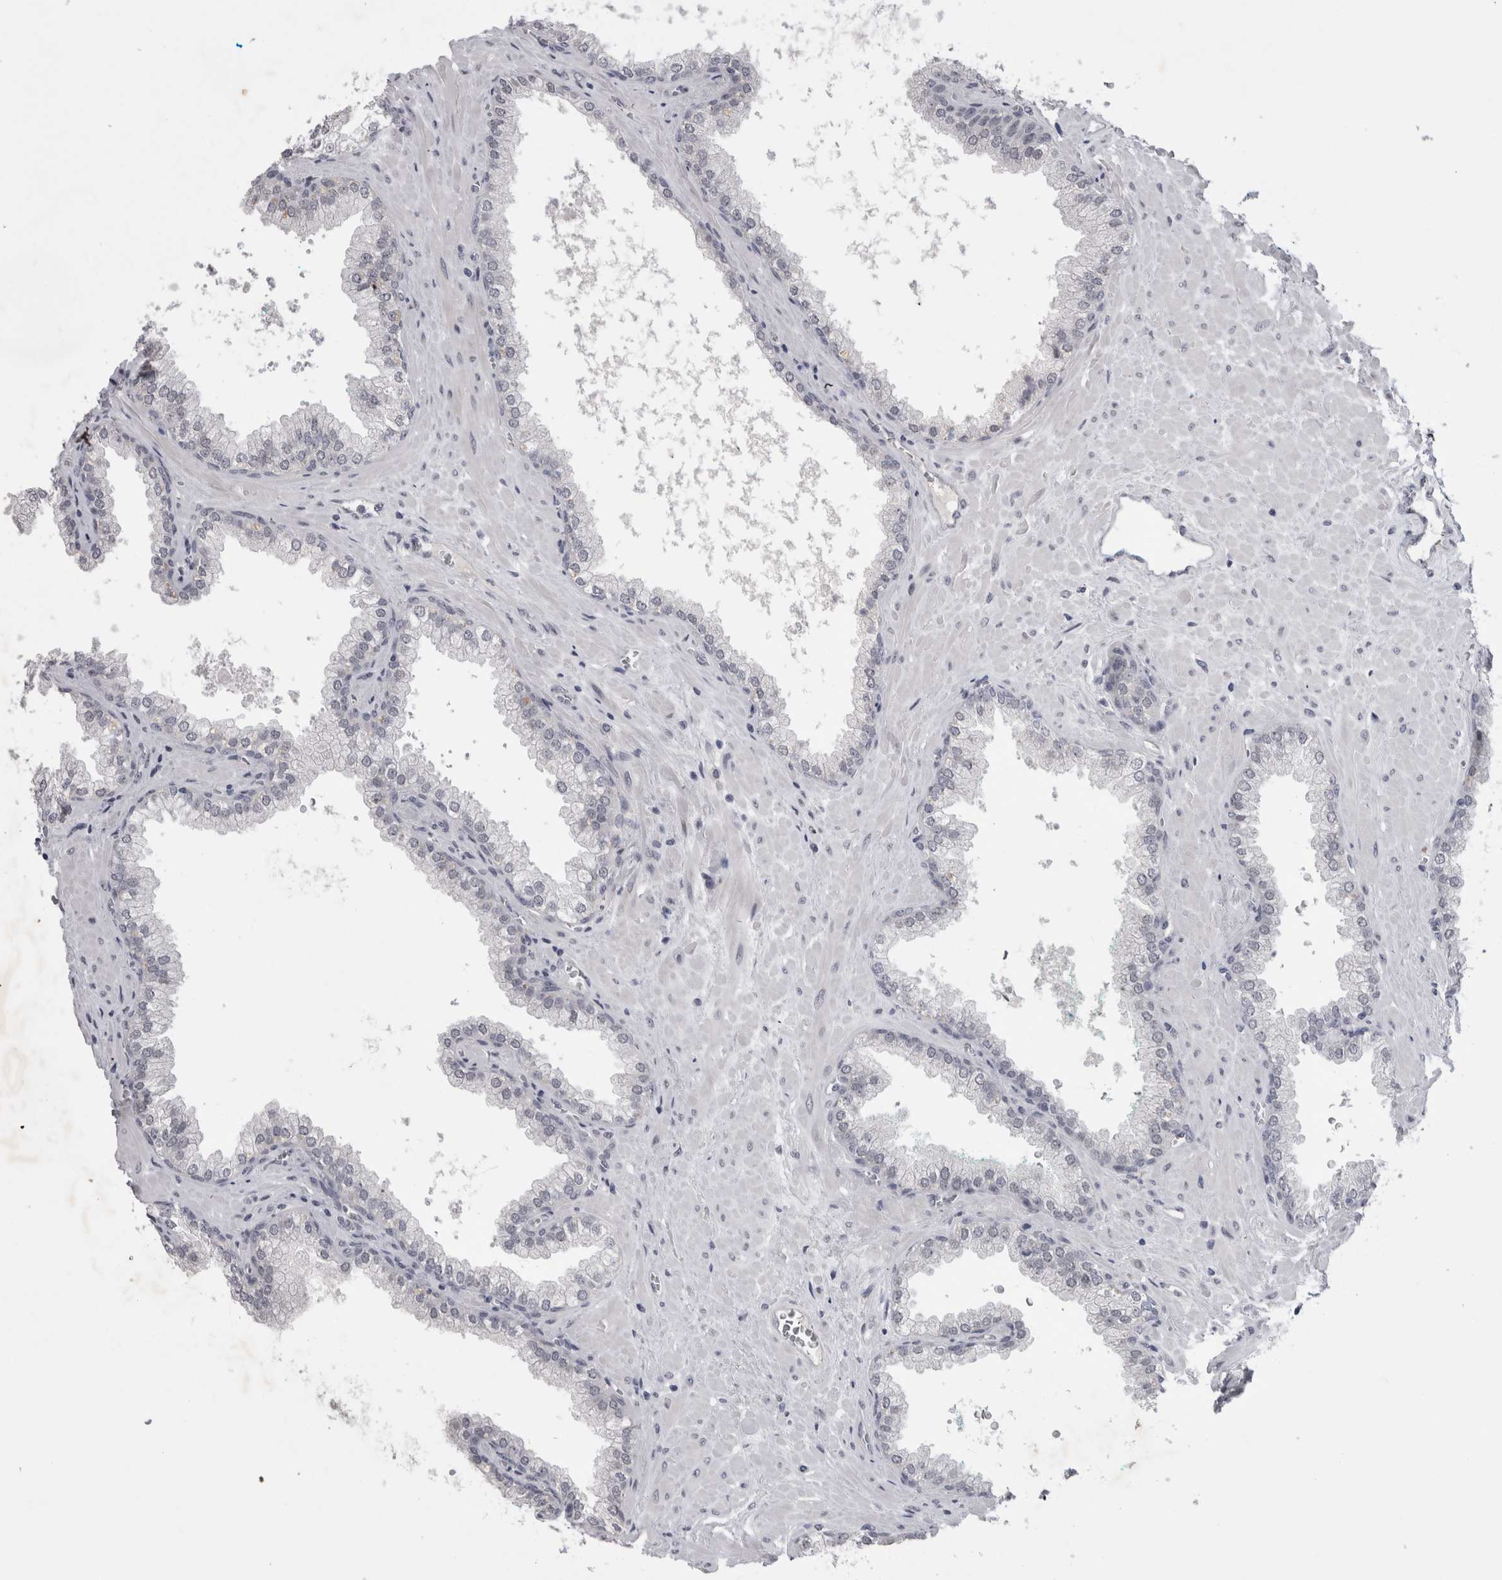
{"staining": {"intensity": "negative", "quantity": "none", "location": "none"}, "tissue": "prostate cancer", "cell_type": "Tumor cells", "image_type": "cancer", "snomed": [{"axis": "morphology", "description": "Adenocarcinoma, Low grade"}, {"axis": "topography", "description": "Prostate"}], "caption": "Immunohistochemical staining of adenocarcinoma (low-grade) (prostate) exhibits no significant staining in tumor cells.", "gene": "KIF18B", "patient": {"sex": "male", "age": 71}}